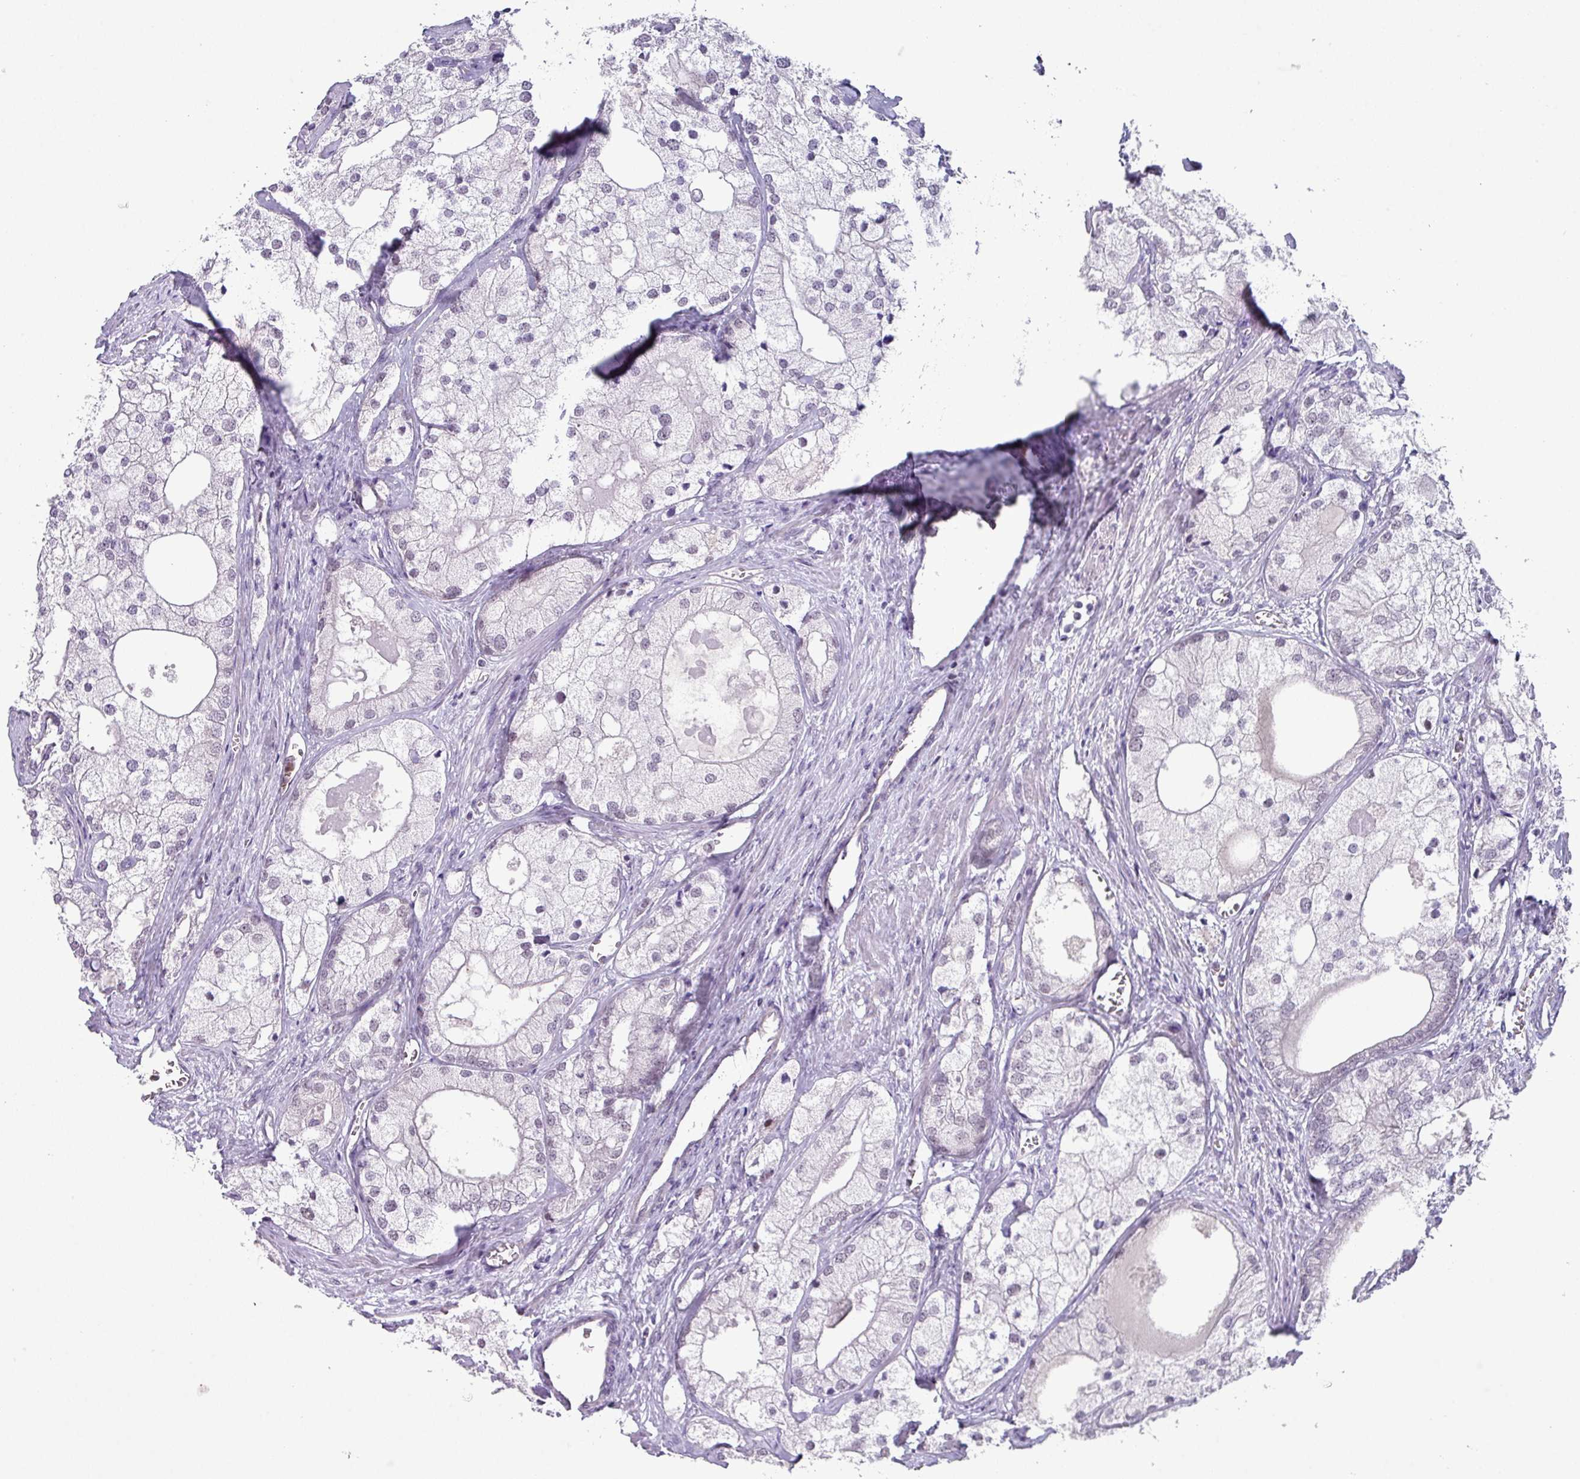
{"staining": {"intensity": "negative", "quantity": "none", "location": "none"}, "tissue": "prostate cancer", "cell_type": "Tumor cells", "image_type": "cancer", "snomed": [{"axis": "morphology", "description": "Adenocarcinoma, Low grade"}, {"axis": "topography", "description": "Prostate"}], "caption": "Human prostate adenocarcinoma (low-grade) stained for a protein using immunohistochemistry (IHC) shows no positivity in tumor cells.", "gene": "ZFP3", "patient": {"sex": "male", "age": 69}}